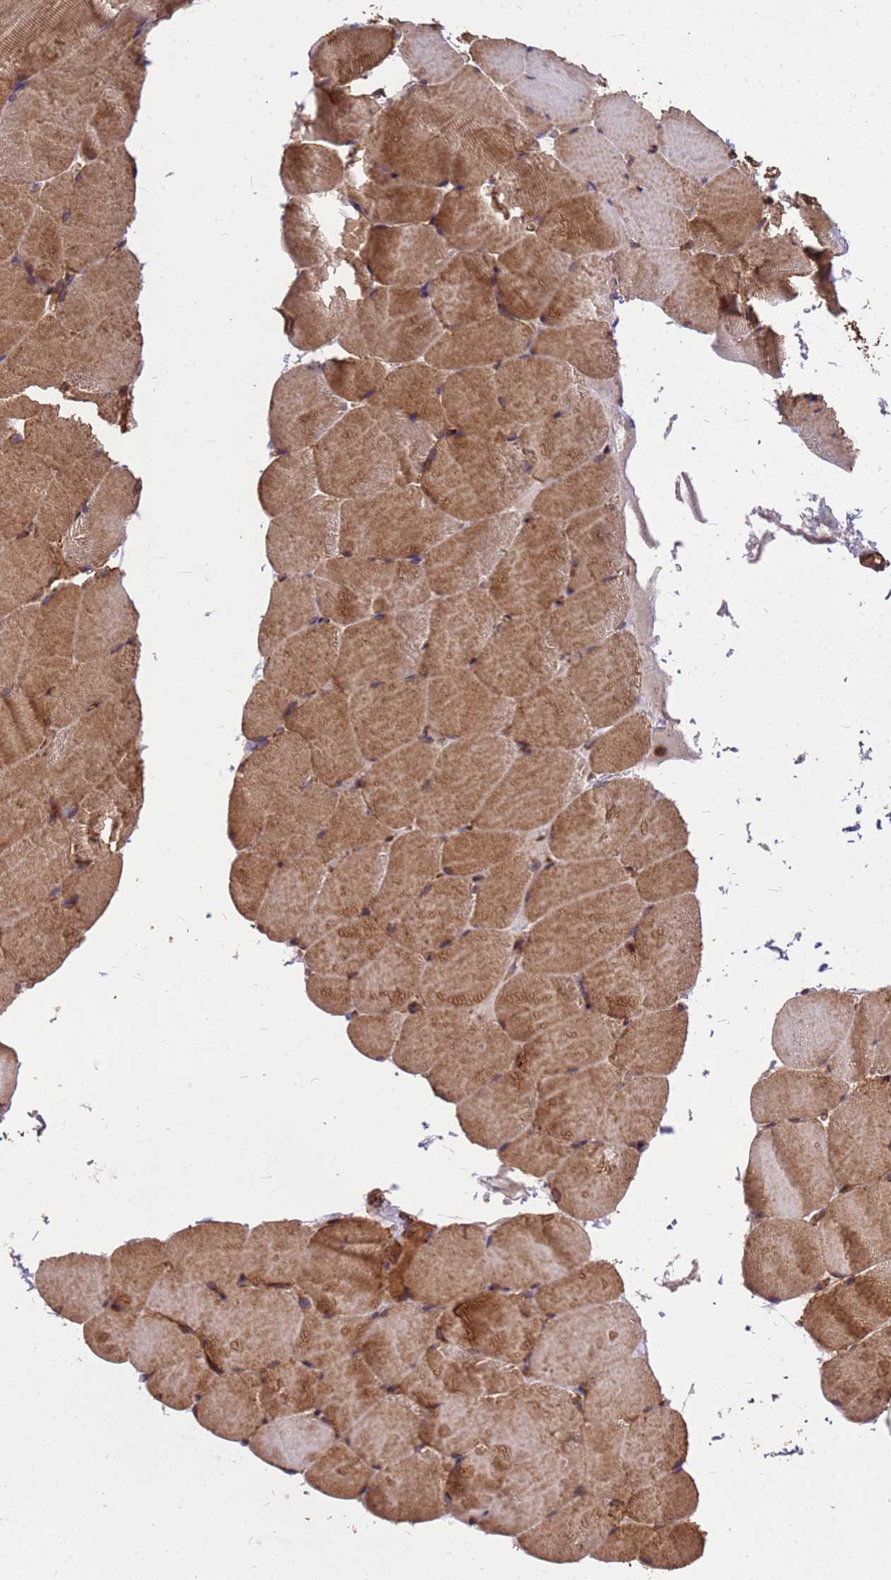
{"staining": {"intensity": "moderate", "quantity": "25%-75%", "location": "cytoplasmic/membranous"}, "tissue": "skeletal muscle", "cell_type": "Myocytes", "image_type": "normal", "snomed": [{"axis": "morphology", "description": "Normal tissue, NOS"}, {"axis": "topography", "description": "Skeletal muscle"}, {"axis": "topography", "description": "Parathyroid gland"}], "caption": "Immunohistochemistry (IHC) of unremarkable human skeletal muscle exhibits medium levels of moderate cytoplasmic/membranous staining in approximately 25%-75% of myocytes. (Stains: DAB (3,3'-diaminobenzidine) in brown, nuclei in blue, Microscopy: brightfield microscopy at high magnification).", "gene": "ZNF618", "patient": {"sex": "female", "age": 37}}